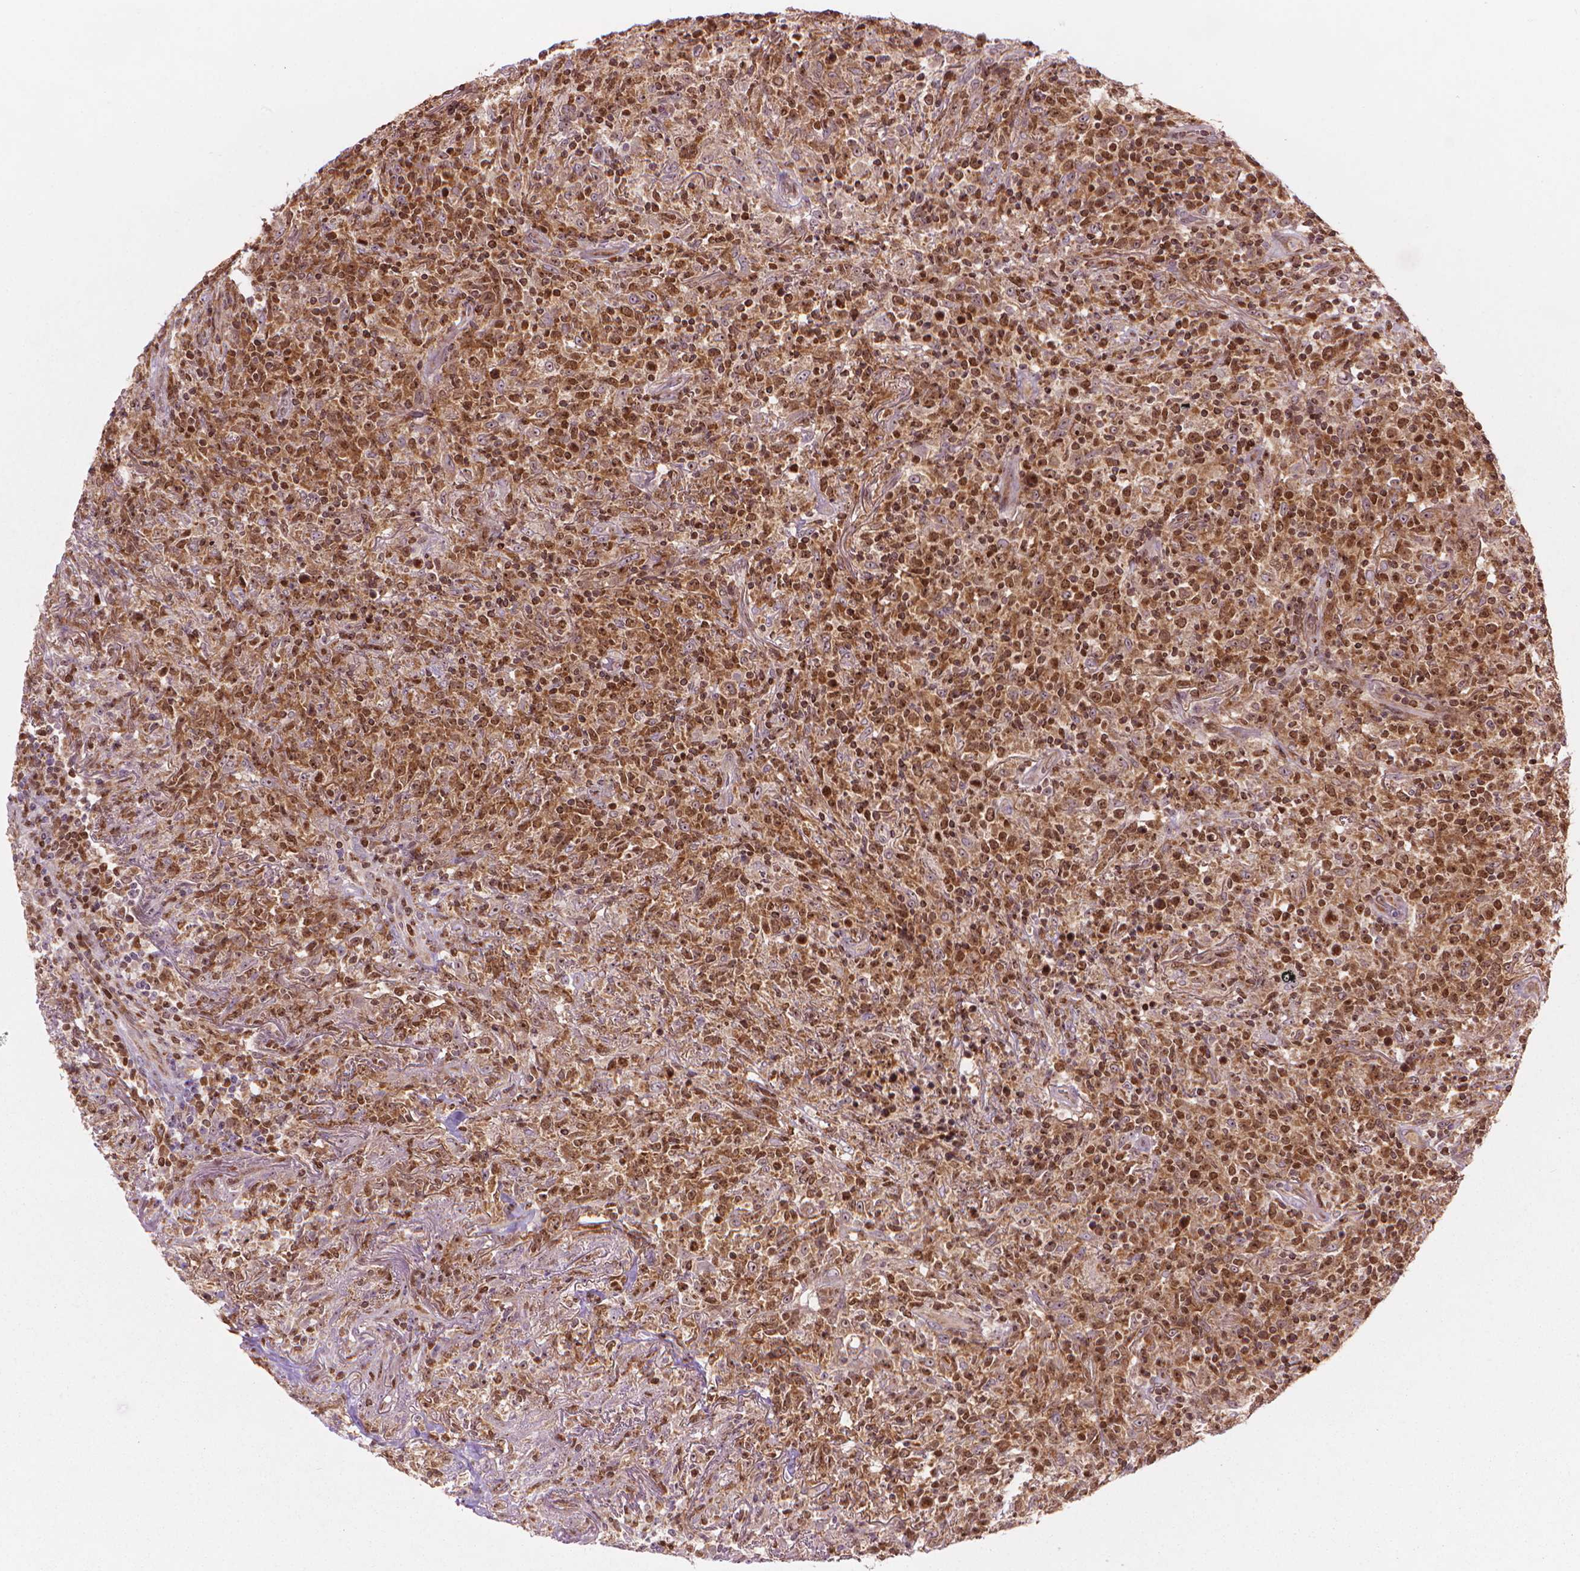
{"staining": {"intensity": "moderate", "quantity": ">75%", "location": "cytoplasmic/membranous,nuclear"}, "tissue": "lymphoma", "cell_type": "Tumor cells", "image_type": "cancer", "snomed": [{"axis": "morphology", "description": "Malignant lymphoma, non-Hodgkin's type, High grade"}, {"axis": "topography", "description": "Lung"}], "caption": "A photomicrograph showing moderate cytoplasmic/membranous and nuclear positivity in about >75% of tumor cells in malignant lymphoma, non-Hodgkin's type (high-grade), as visualized by brown immunohistochemical staining.", "gene": "SMC2", "patient": {"sex": "male", "age": 79}}